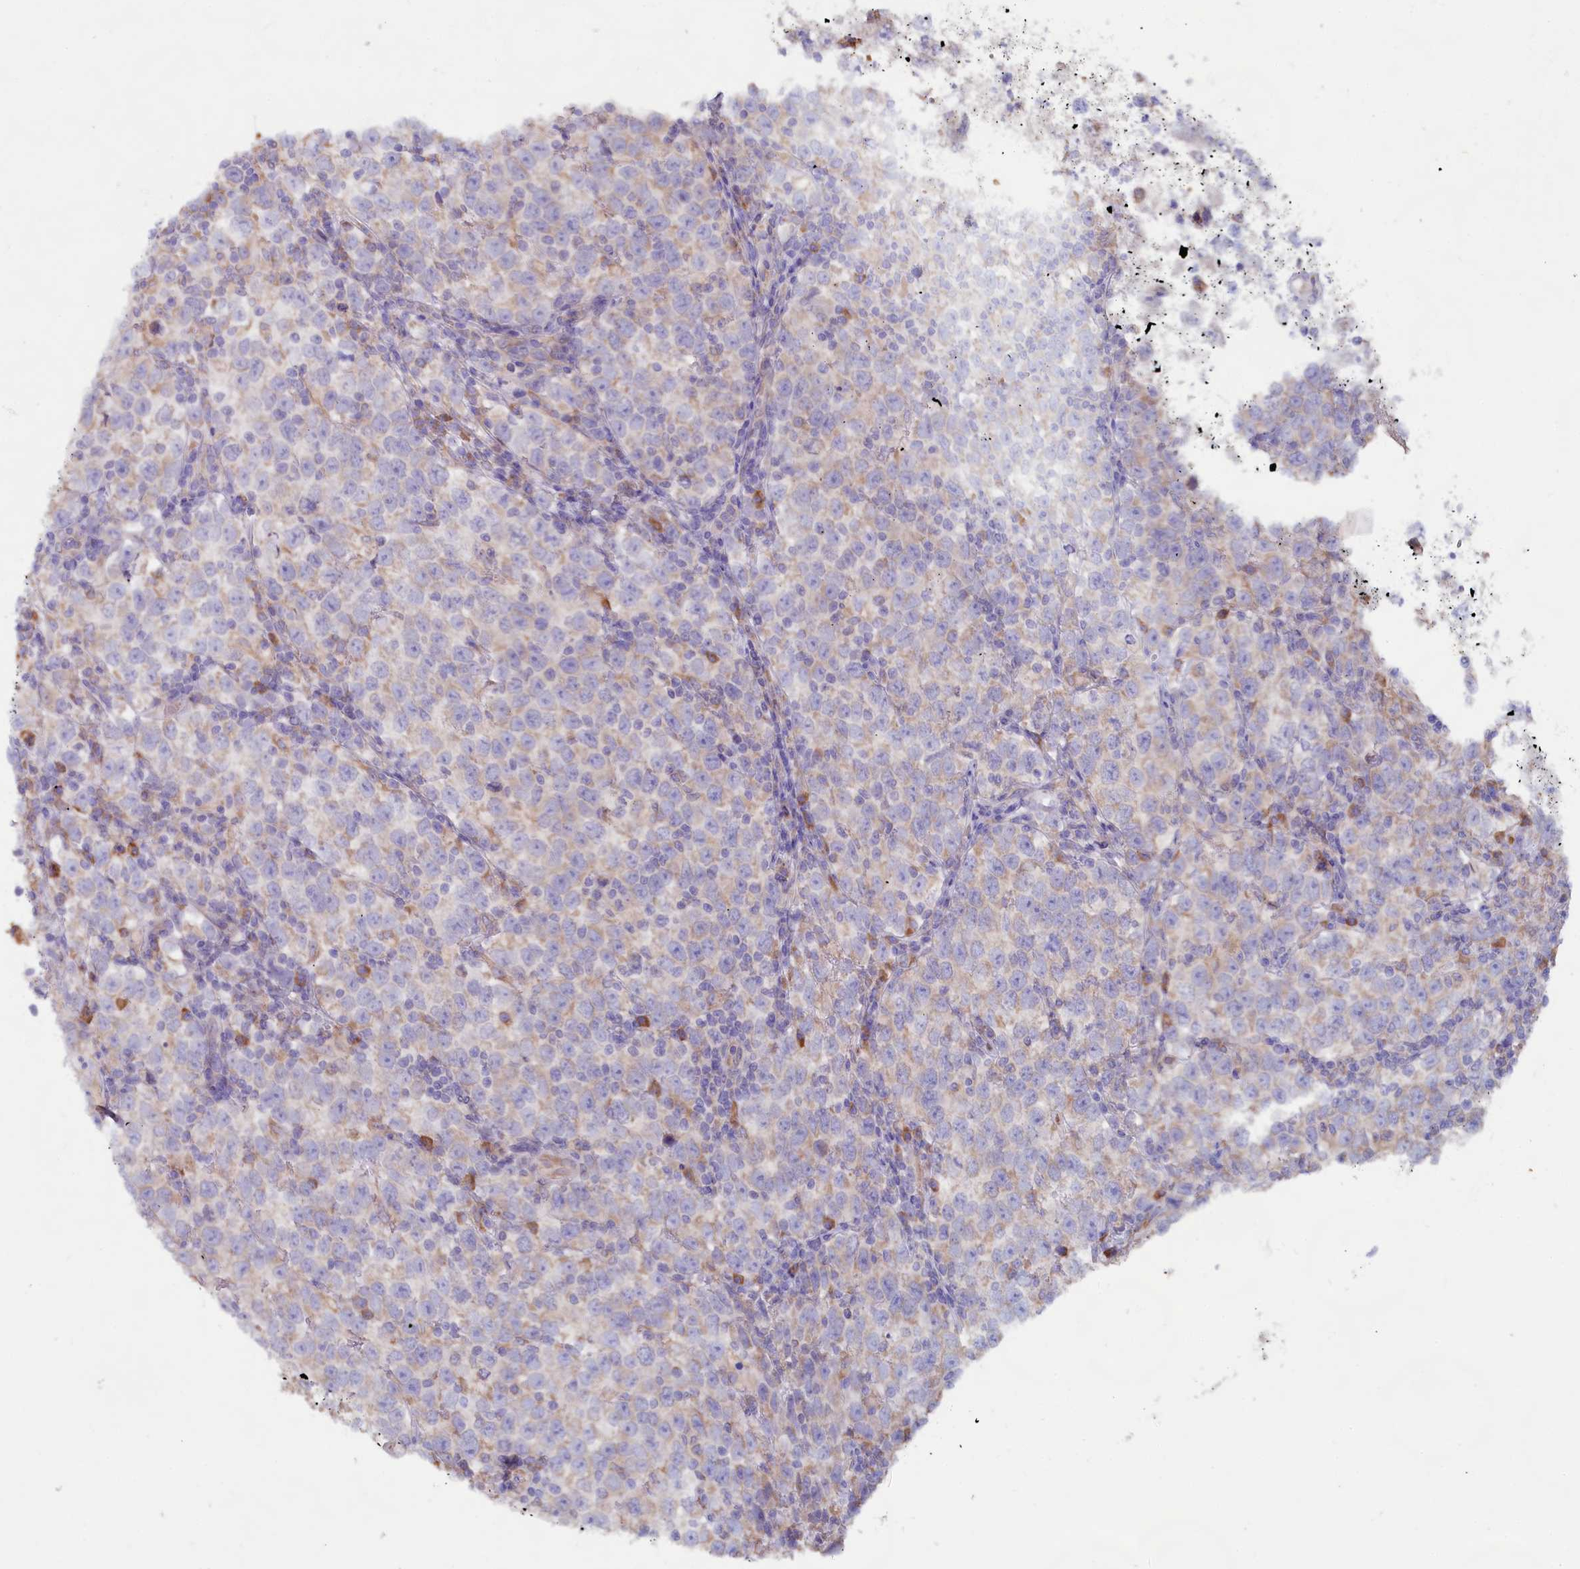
{"staining": {"intensity": "negative", "quantity": "none", "location": "none"}, "tissue": "testis cancer", "cell_type": "Tumor cells", "image_type": "cancer", "snomed": [{"axis": "morphology", "description": "Normal tissue, NOS"}, {"axis": "morphology", "description": "Seminoma, NOS"}, {"axis": "topography", "description": "Testis"}], "caption": "This is an immunohistochemistry (IHC) histopathology image of human seminoma (testis). There is no expression in tumor cells.", "gene": "TBC1D19", "patient": {"sex": "male", "age": 43}}